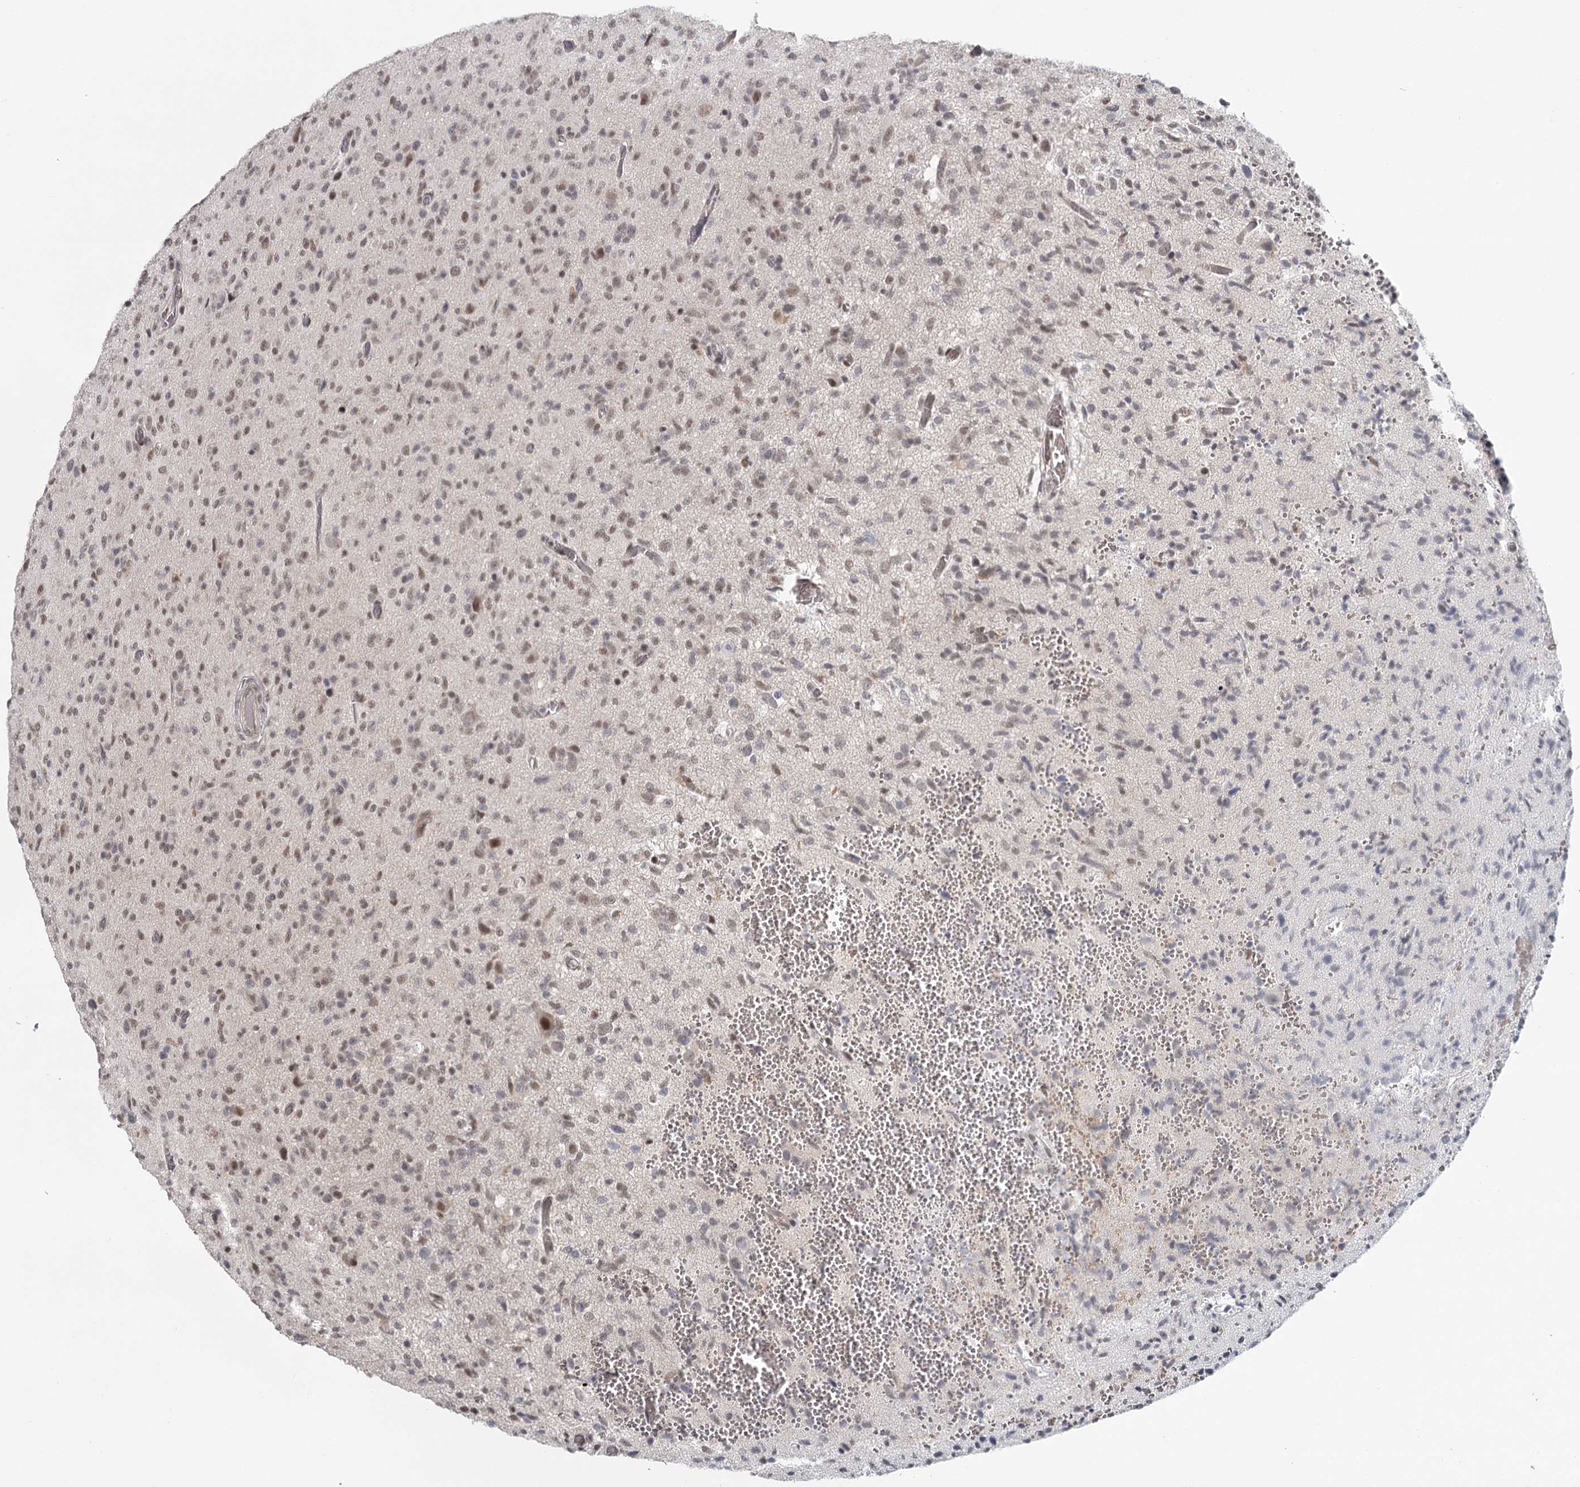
{"staining": {"intensity": "weak", "quantity": ">75%", "location": "nuclear"}, "tissue": "glioma", "cell_type": "Tumor cells", "image_type": "cancer", "snomed": [{"axis": "morphology", "description": "Glioma, malignant, High grade"}, {"axis": "topography", "description": "Brain"}], "caption": "This histopathology image demonstrates glioma stained with immunohistochemistry to label a protein in brown. The nuclear of tumor cells show weak positivity for the protein. Nuclei are counter-stained blue.", "gene": "FAM13C", "patient": {"sex": "female", "age": 57}}